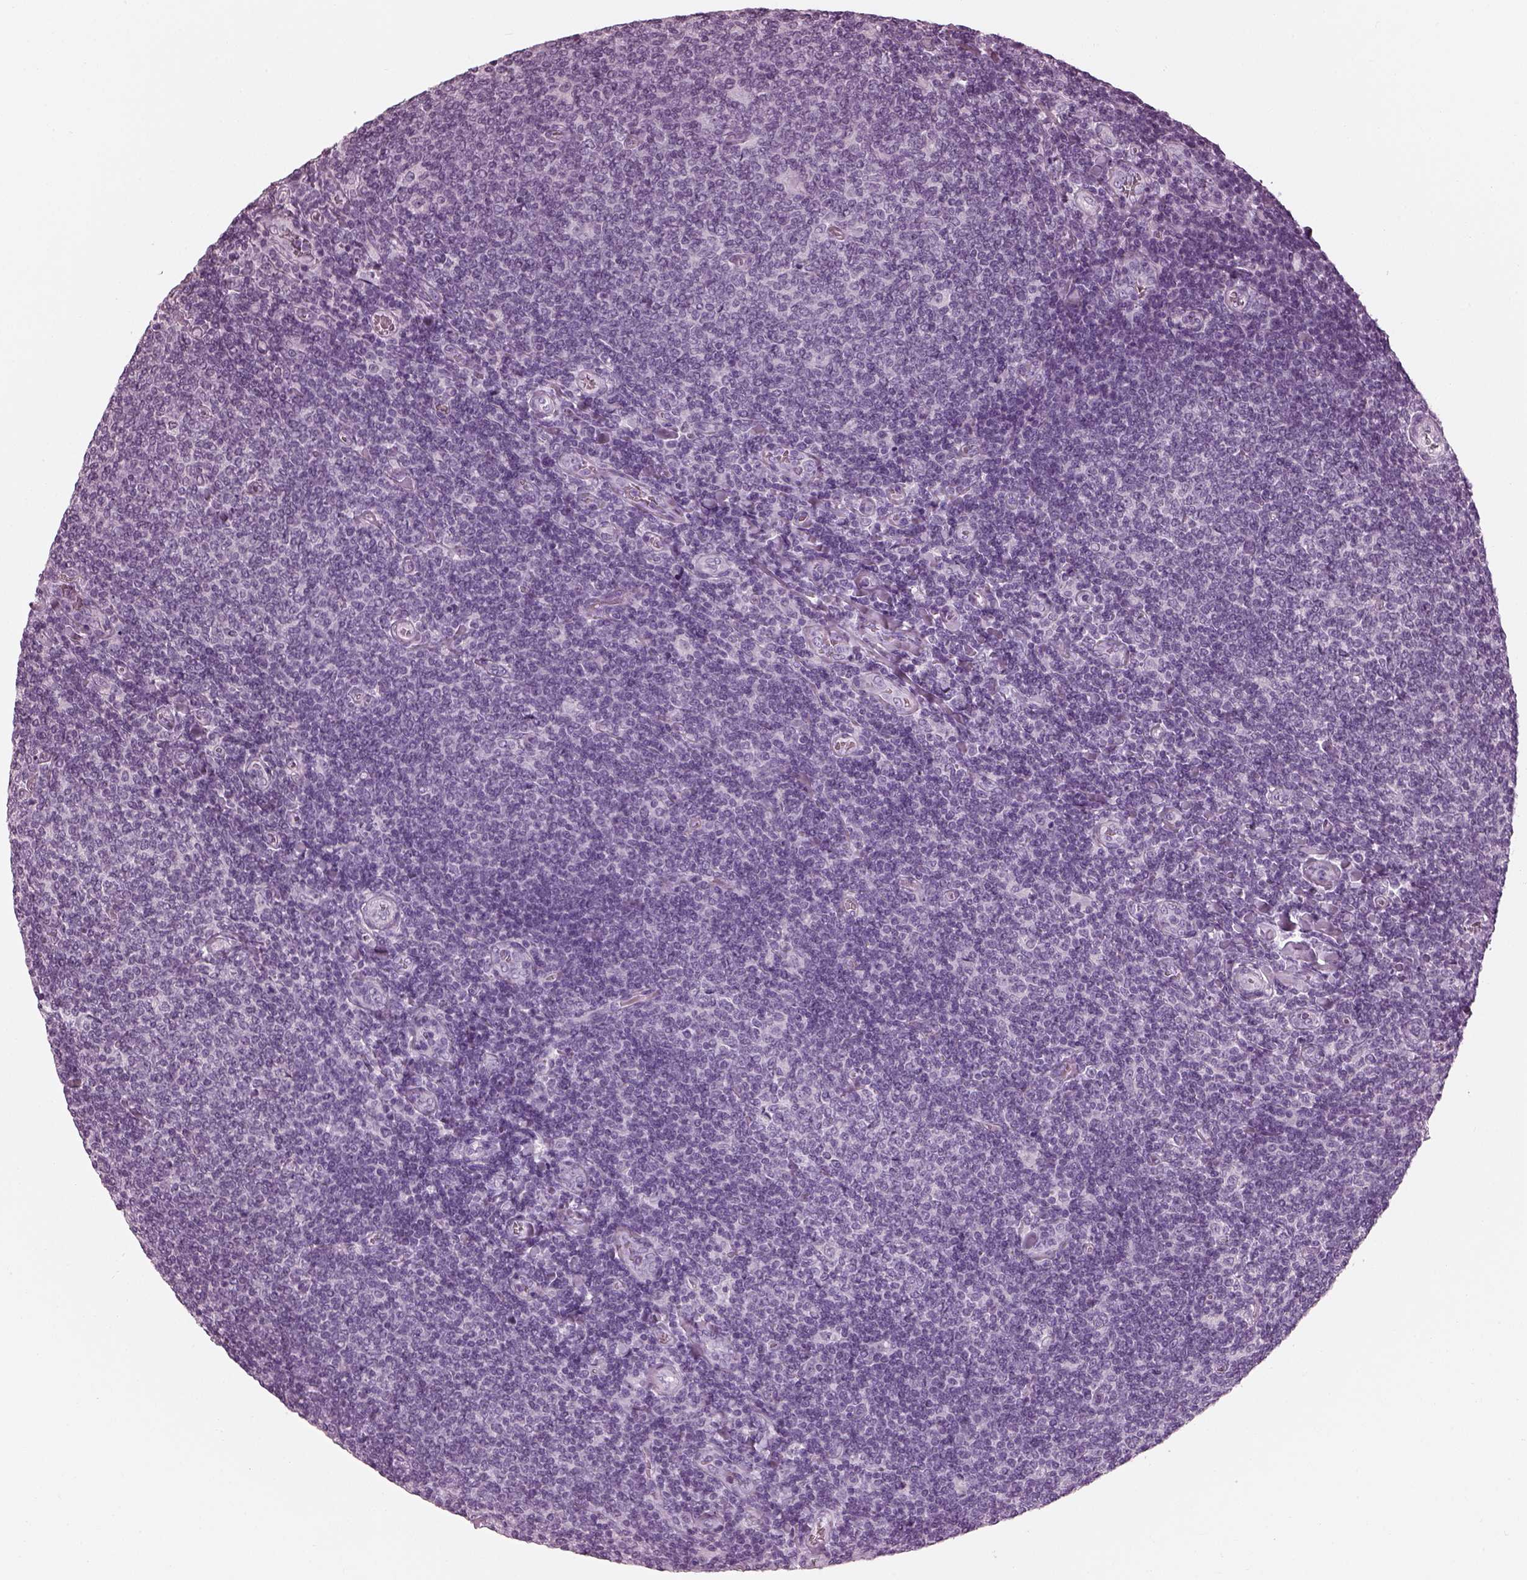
{"staining": {"intensity": "negative", "quantity": "none", "location": "none"}, "tissue": "lymphoma", "cell_type": "Tumor cells", "image_type": "cancer", "snomed": [{"axis": "morphology", "description": "Malignant lymphoma, non-Hodgkin's type, Low grade"}, {"axis": "topography", "description": "Lymph node"}], "caption": "Lymphoma was stained to show a protein in brown. There is no significant staining in tumor cells.", "gene": "TCHHL1", "patient": {"sex": "male", "age": 52}}